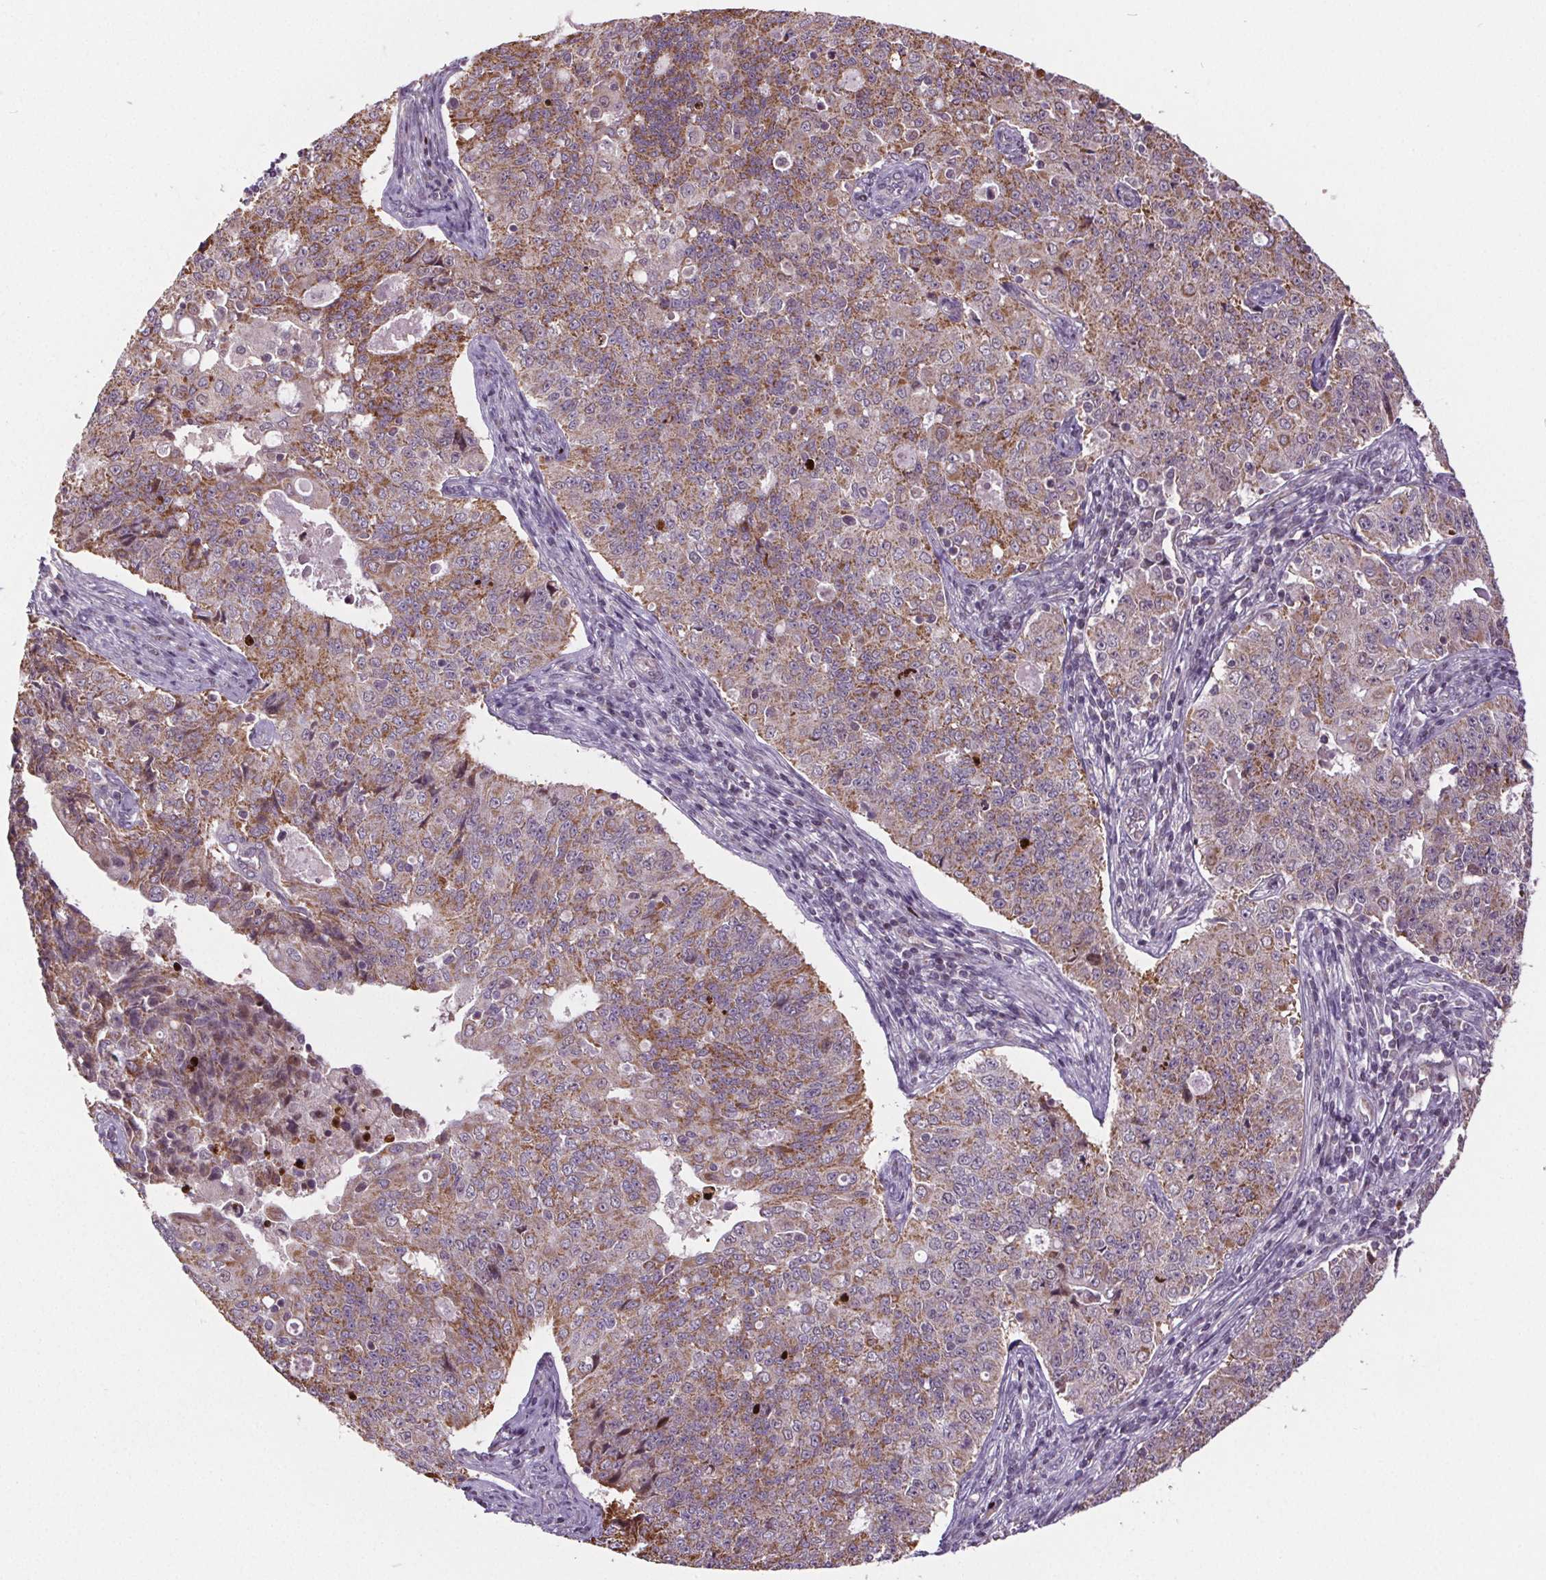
{"staining": {"intensity": "moderate", "quantity": ">75%", "location": "cytoplasmic/membranous"}, "tissue": "endometrial cancer", "cell_type": "Tumor cells", "image_type": "cancer", "snomed": [{"axis": "morphology", "description": "Adenocarcinoma, NOS"}, {"axis": "topography", "description": "Endometrium"}], "caption": "Immunohistochemistry (IHC) staining of adenocarcinoma (endometrial), which displays medium levels of moderate cytoplasmic/membranous expression in approximately >75% of tumor cells indicating moderate cytoplasmic/membranous protein positivity. The staining was performed using DAB (brown) for protein detection and nuclei were counterstained in hematoxylin (blue).", "gene": "SUCLA2", "patient": {"sex": "female", "age": 43}}